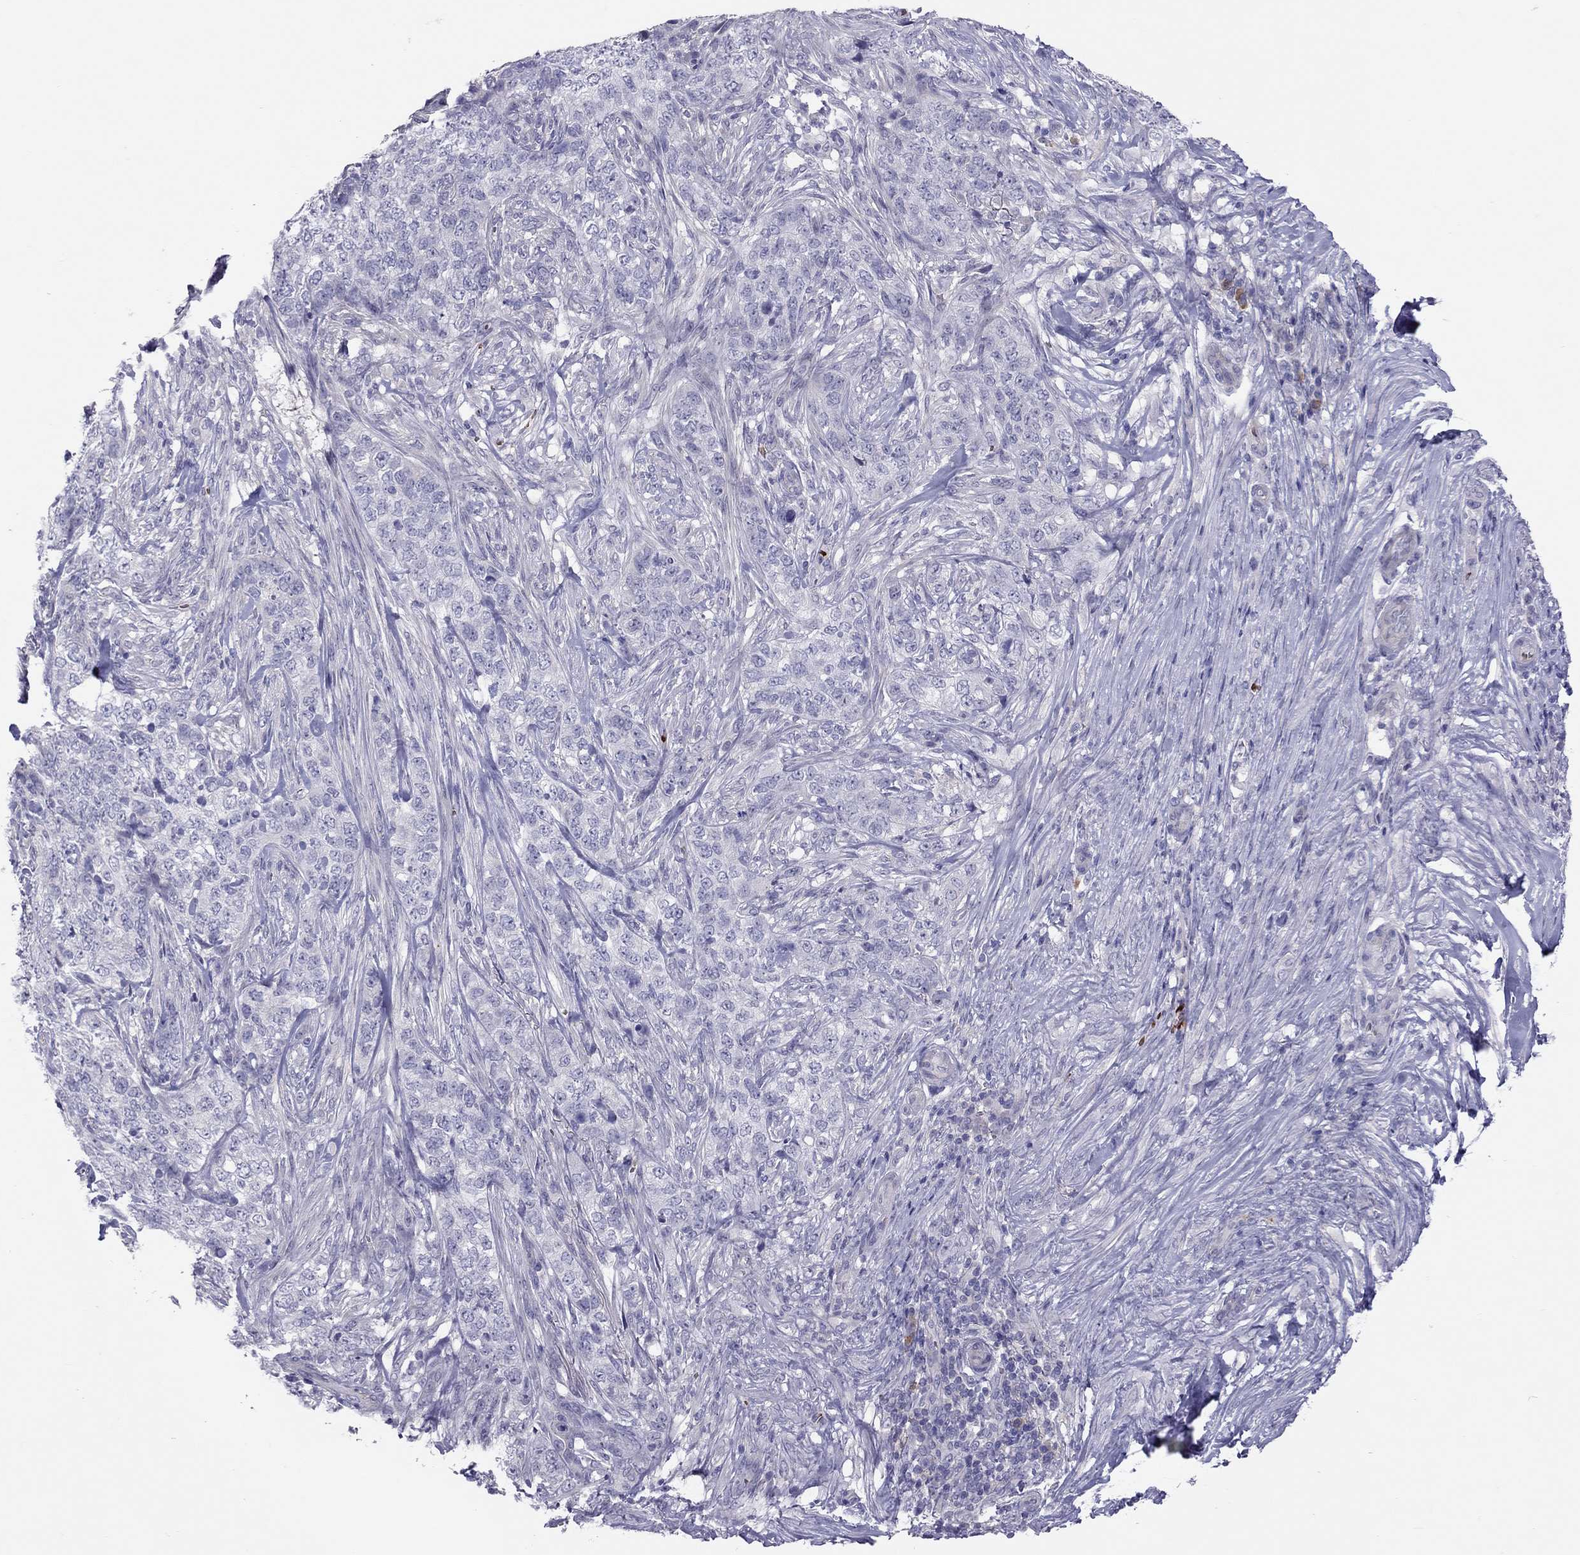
{"staining": {"intensity": "negative", "quantity": "none", "location": "none"}, "tissue": "skin cancer", "cell_type": "Tumor cells", "image_type": "cancer", "snomed": [{"axis": "morphology", "description": "Basal cell carcinoma"}, {"axis": "topography", "description": "Skin"}], "caption": "Protein analysis of skin cancer (basal cell carcinoma) exhibits no significant staining in tumor cells.", "gene": "FRMD1", "patient": {"sex": "female", "age": 69}}